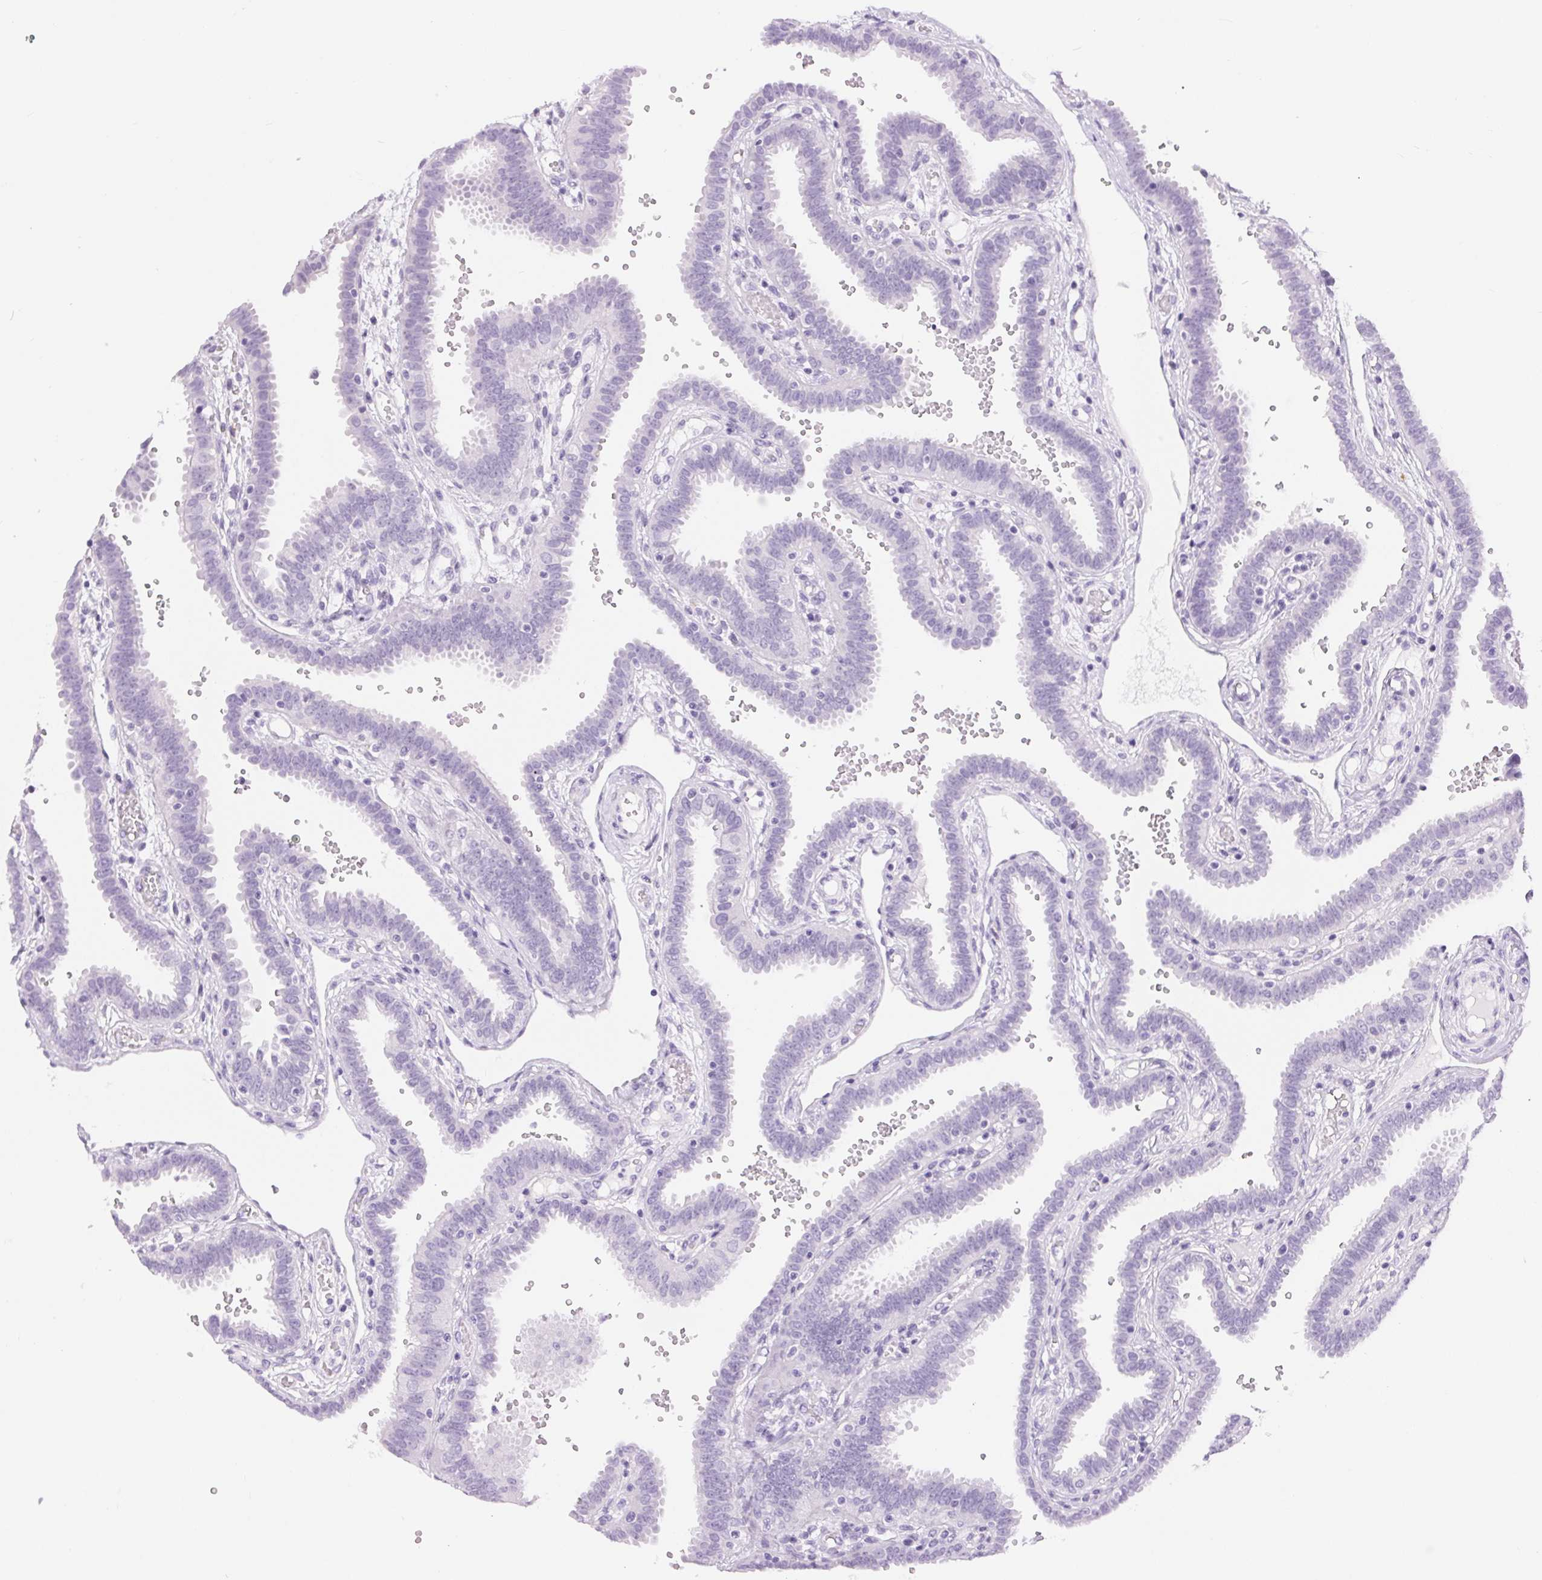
{"staining": {"intensity": "negative", "quantity": "none", "location": "none"}, "tissue": "fallopian tube", "cell_type": "Glandular cells", "image_type": "normal", "snomed": [{"axis": "morphology", "description": "Normal tissue, NOS"}, {"axis": "topography", "description": "Fallopian tube"}], "caption": "Glandular cells are negative for brown protein staining in normal fallopian tube. (DAB (3,3'-diaminobenzidine) immunohistochemistry with hematoxylin counter stain).", "gene": "XDH", "patient": {"sex": "female", "age": 37}}